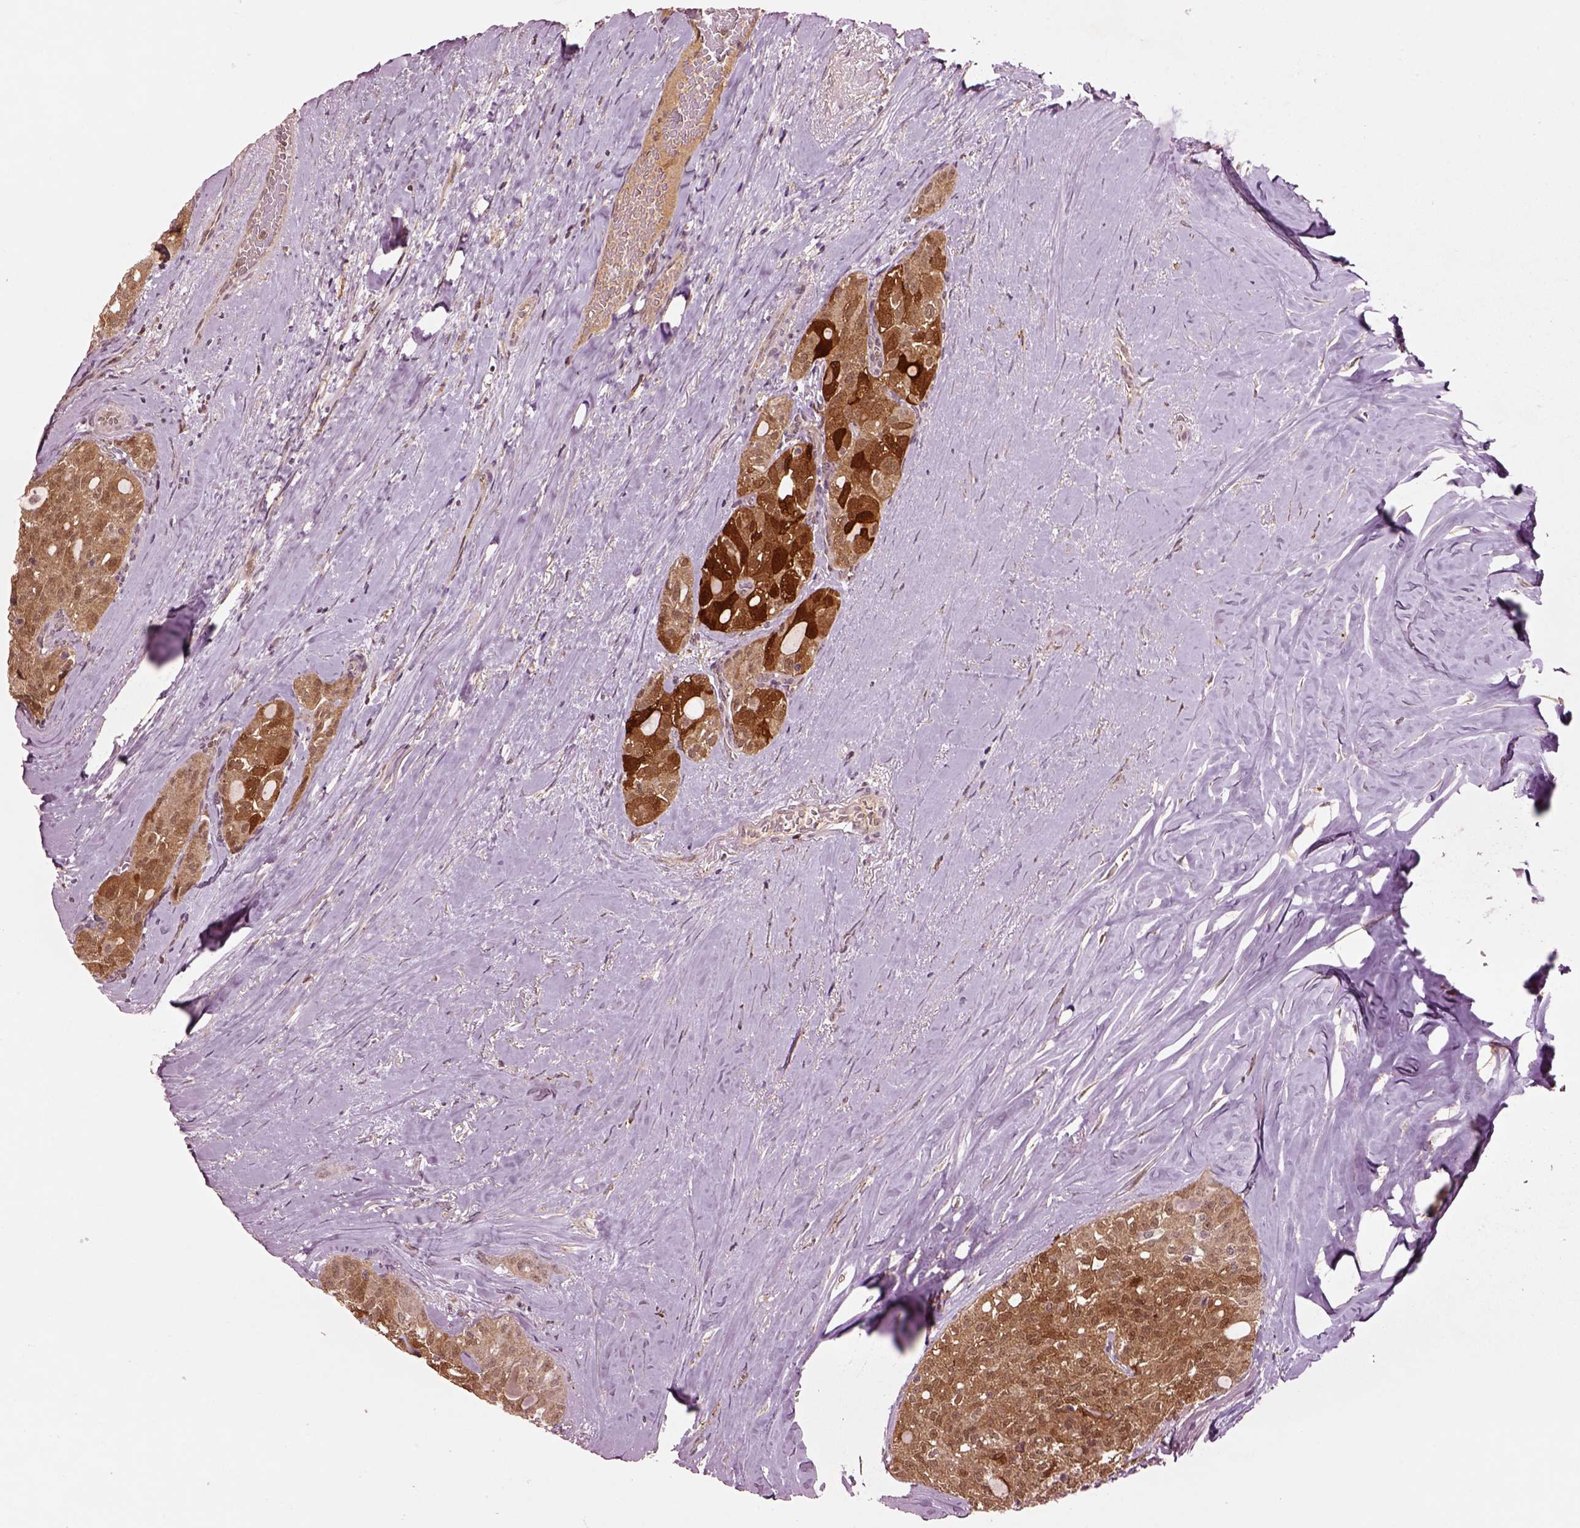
{"staining": {"intensity": "moderate", "quantity": ">75%", "location": "cytoplasmic/membranous,nuclear"}, "tissue": "thyroid cancer", "cell_type": "Tumor cells", "image_type": "cancer", "snomed": [{"axis": "morphology", "description": "Follicular adenoma carcinoma, NOS"}, {"axis": "topography", "description": "Thyroid gland"}], "caption": "A micrograph of thyroid follicular adenoma carcinoma stained for a protein reveals moderate cytoplasmic/membranous and nuclear brown staining in tumor cells. (DAB IHC, brown staining for protein, blue staining for nuclei).", "gene": "MDP1", "patient": {"sex": "male", "age": 75}}